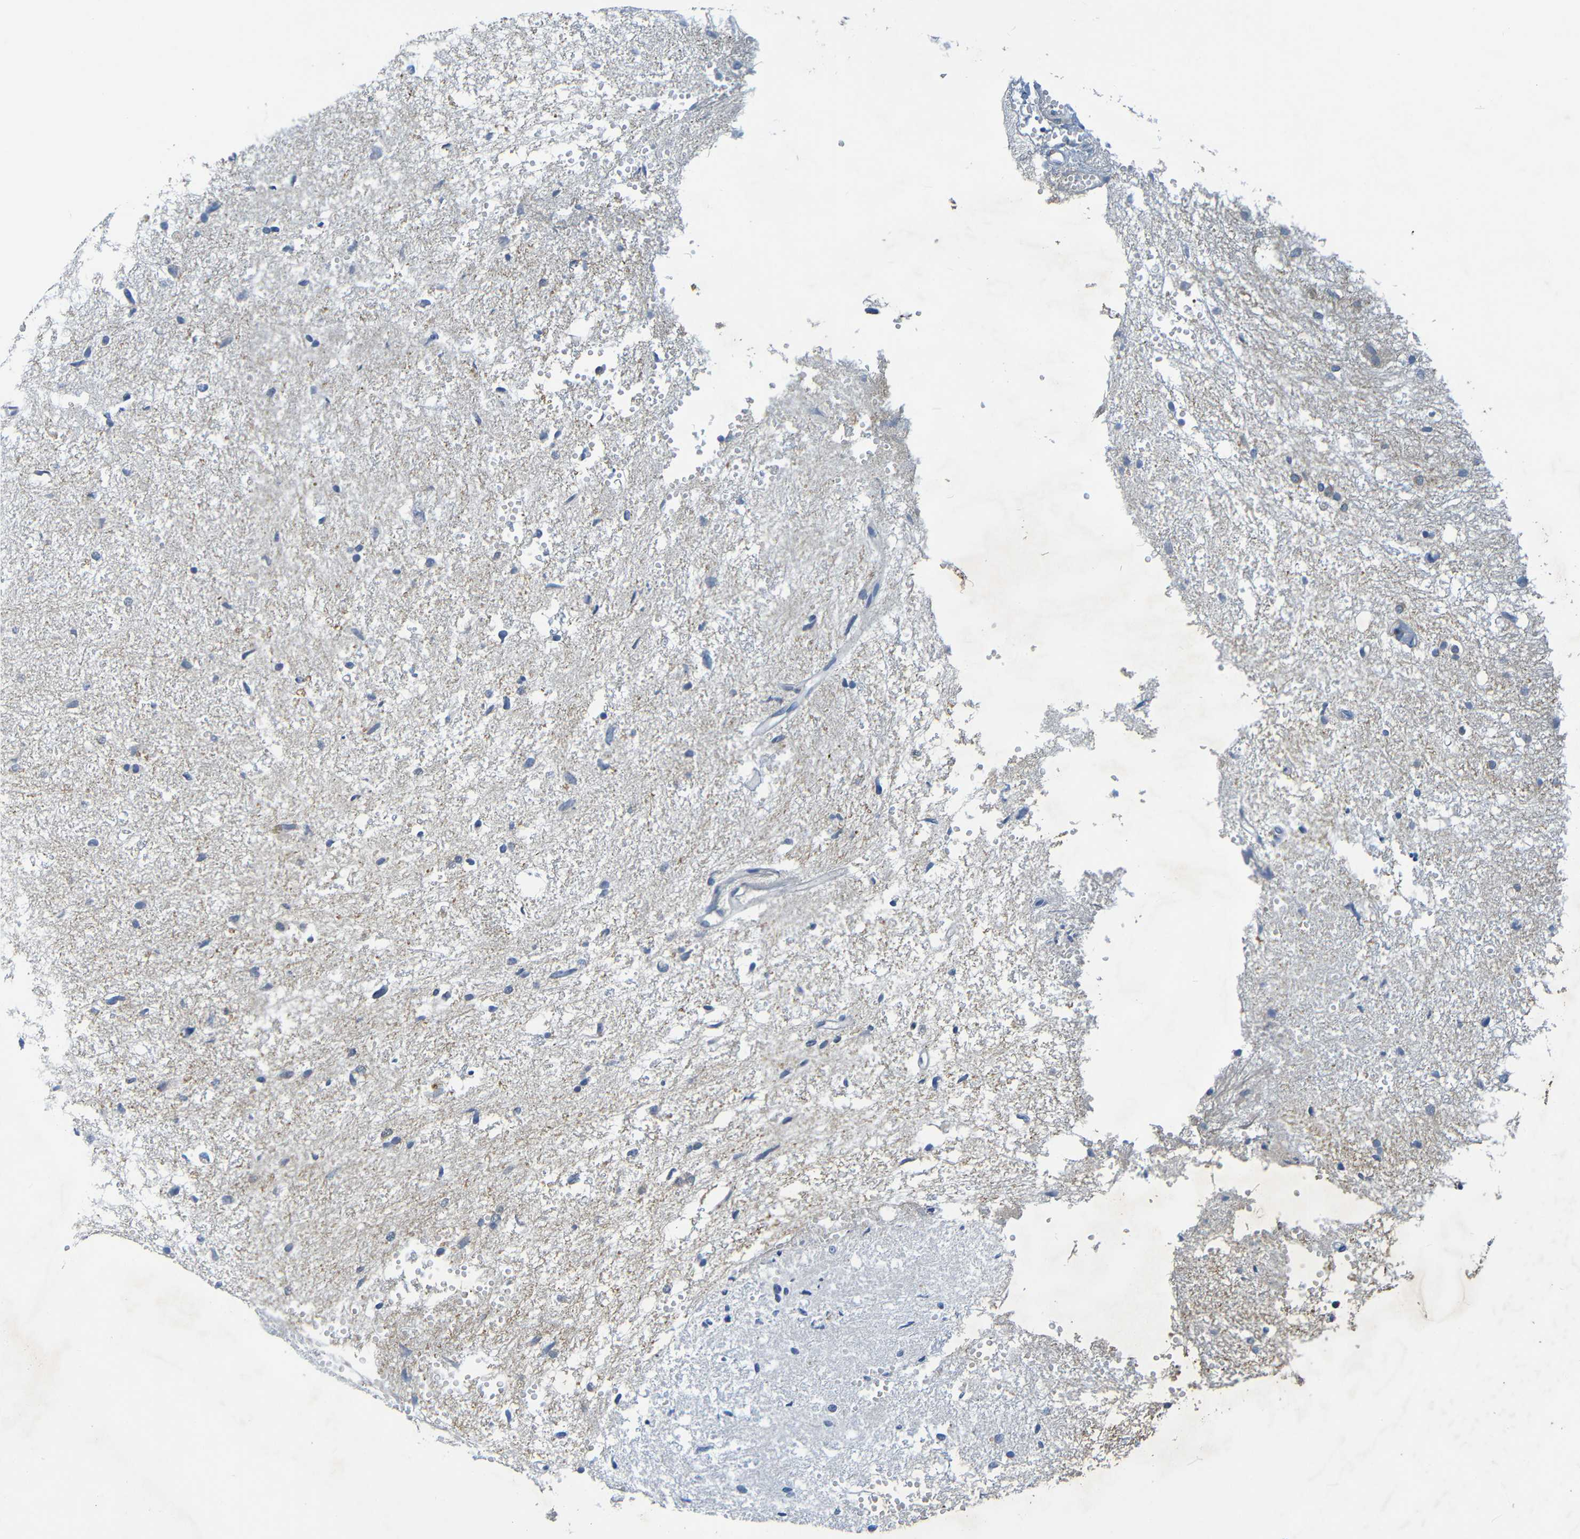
{"staining": {"intensity": "negative", "quantity": "none", "location": "none"}, "tissue": "glioma", "cell_type": "Tumor cells", "image_type": "cancer", "snomed": [{"axis": "morphology", "description": "Glioma, malignant, High grade"}, {"axis": "topography", "description": "Brain"}], "caption": "Immunohistochemistry histopathology image of high-grade glioma (malignant) stained for a protein (brown), which exhibits no staining in tumor cells. (Stains: DAB IHC with hematoxylin counter stain, Microscopy: brightfield microscopy at high magnification).", "gene": "CYP4F2", "patient": {"sex": "female", "age": 59}}